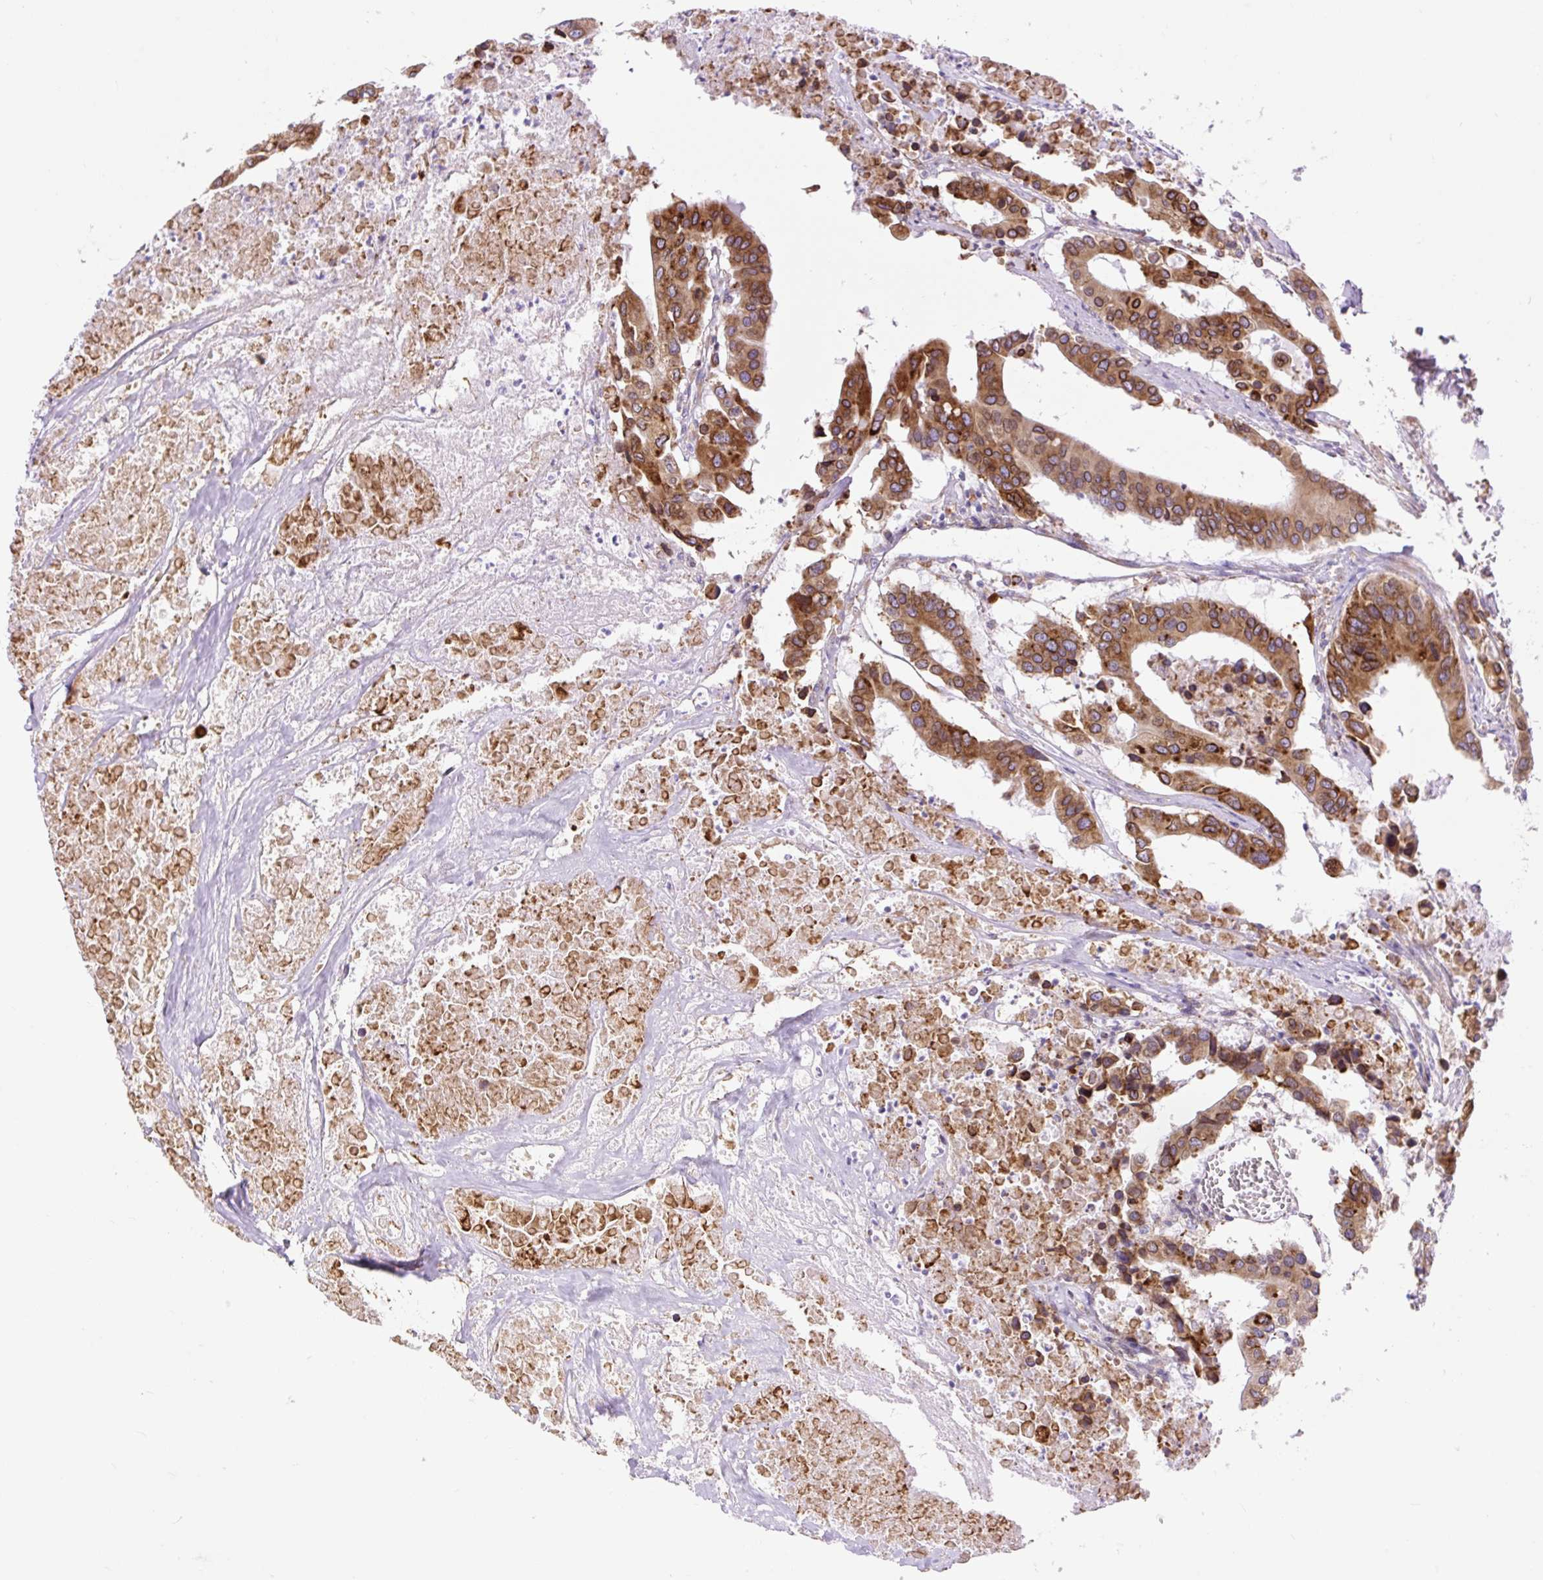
{"staining": {"intensity": "strong", "quantity": ">75%", "location": "cytoplasmic/membranous"}, "tissue": "colorectal cancer", "cell_type": "Tumor cells", "image_type": "cancer", "snomed": [{"axis": "morphology", "description": "Adenocarcinoma, NOS"}, {"axis": "topography", "description": "Colon"}], "caption": "DAB (3,3'-diaminobenzidine) immunohistochemical staining of adenocarcinoma (colorectal) displays strong cytoplasmic/membranous protein positivity in approximately >75% of tumor cells.", "gene": "DDOST", "patient": {"sex": "male", "age": 77}}